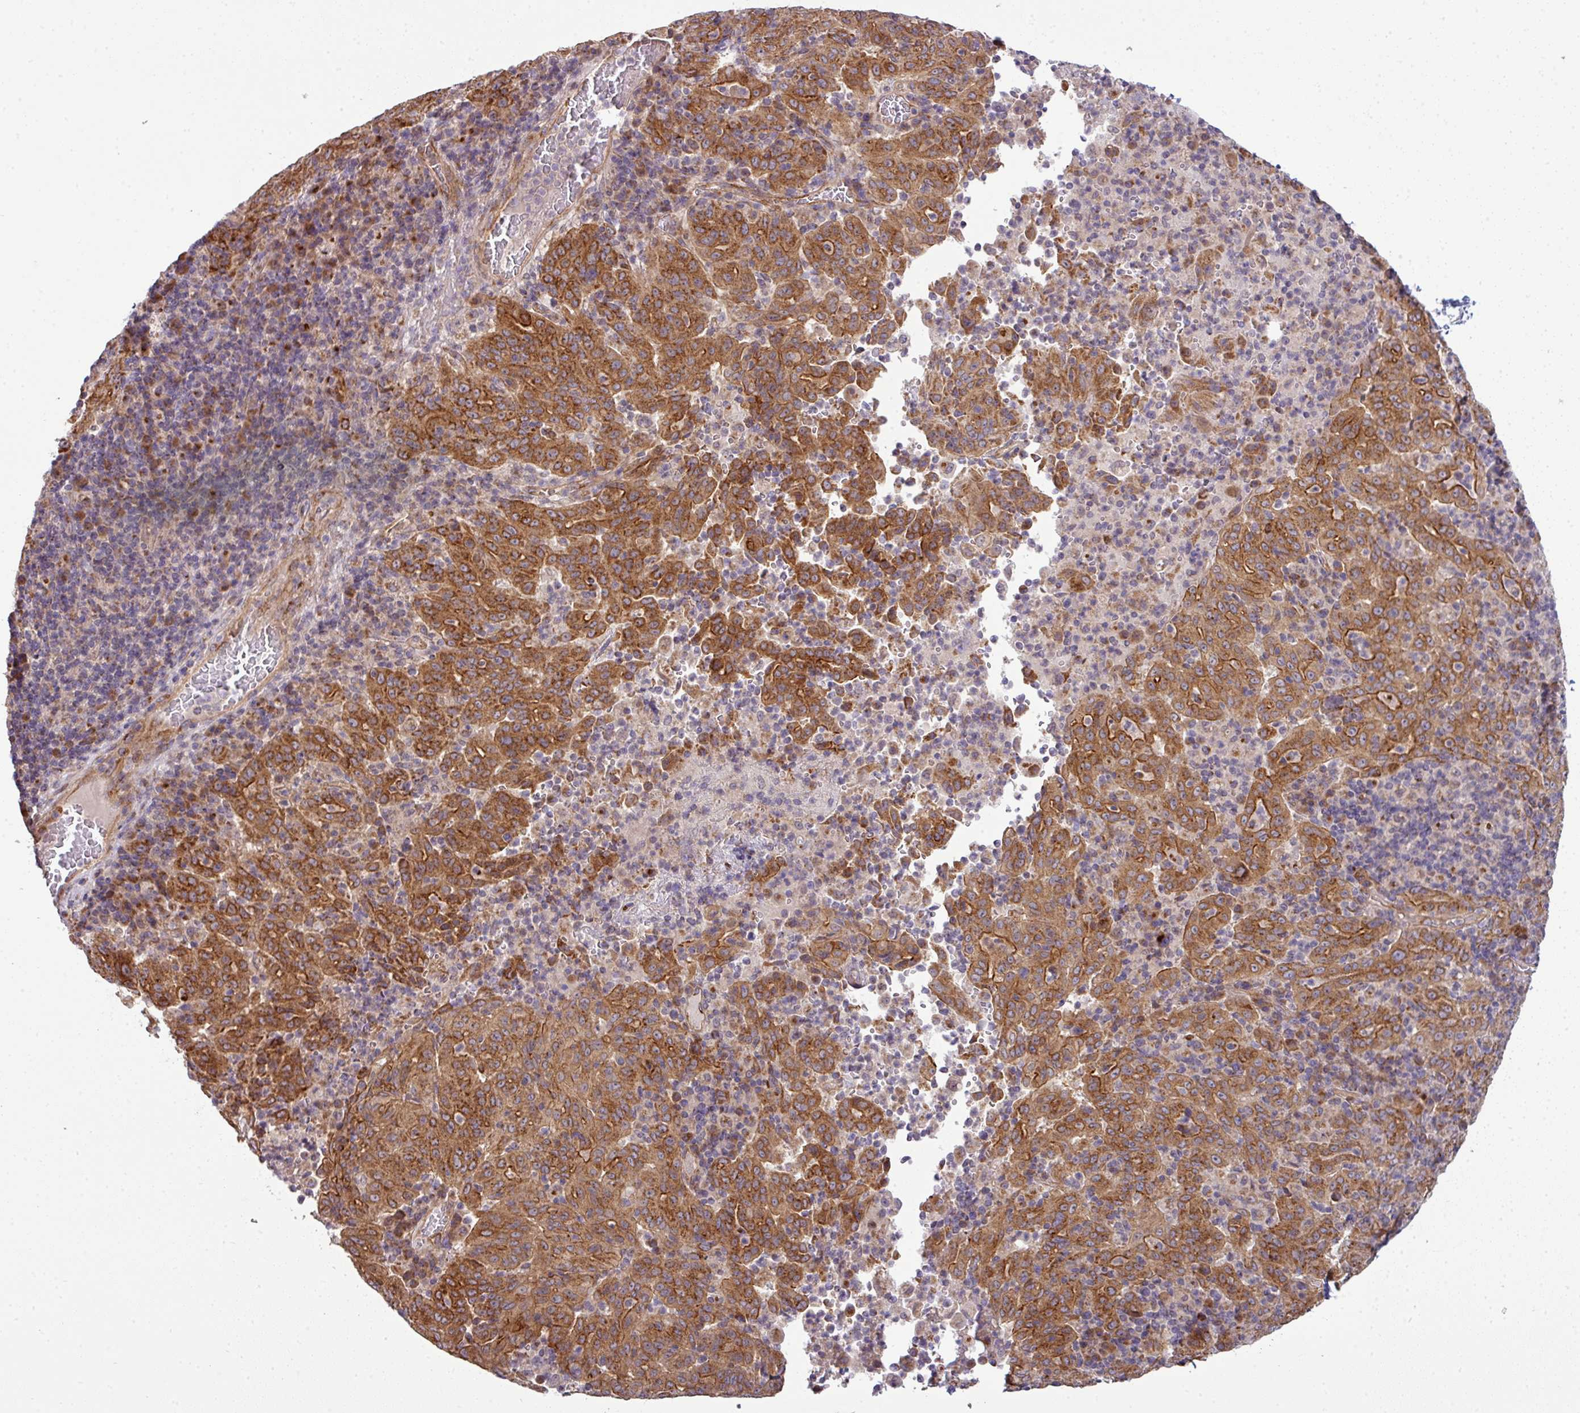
{"staining": {"intensity": "strong", "quantity": ">75%", "location": "cytoplasmic/membranous"}, "tissue": "pancreatic cancer", "cell_type": "Tumor cells", "image_type": "cancer", "snomed": [{"axis": "morphology", "description": "Adenocarcinoma, NOS"}, {"axis": "topography", "description": "Pancreas"}], "caption": "Immunohistochemical staining of adenocarcinoma (pancreatic) demonstrates high levels of strong cytoplasmic/membranous protein positivity in about >75% of tumor cells.", "gene": "TIMMDC1", "patient": {"sex": "male", "age": 63}}